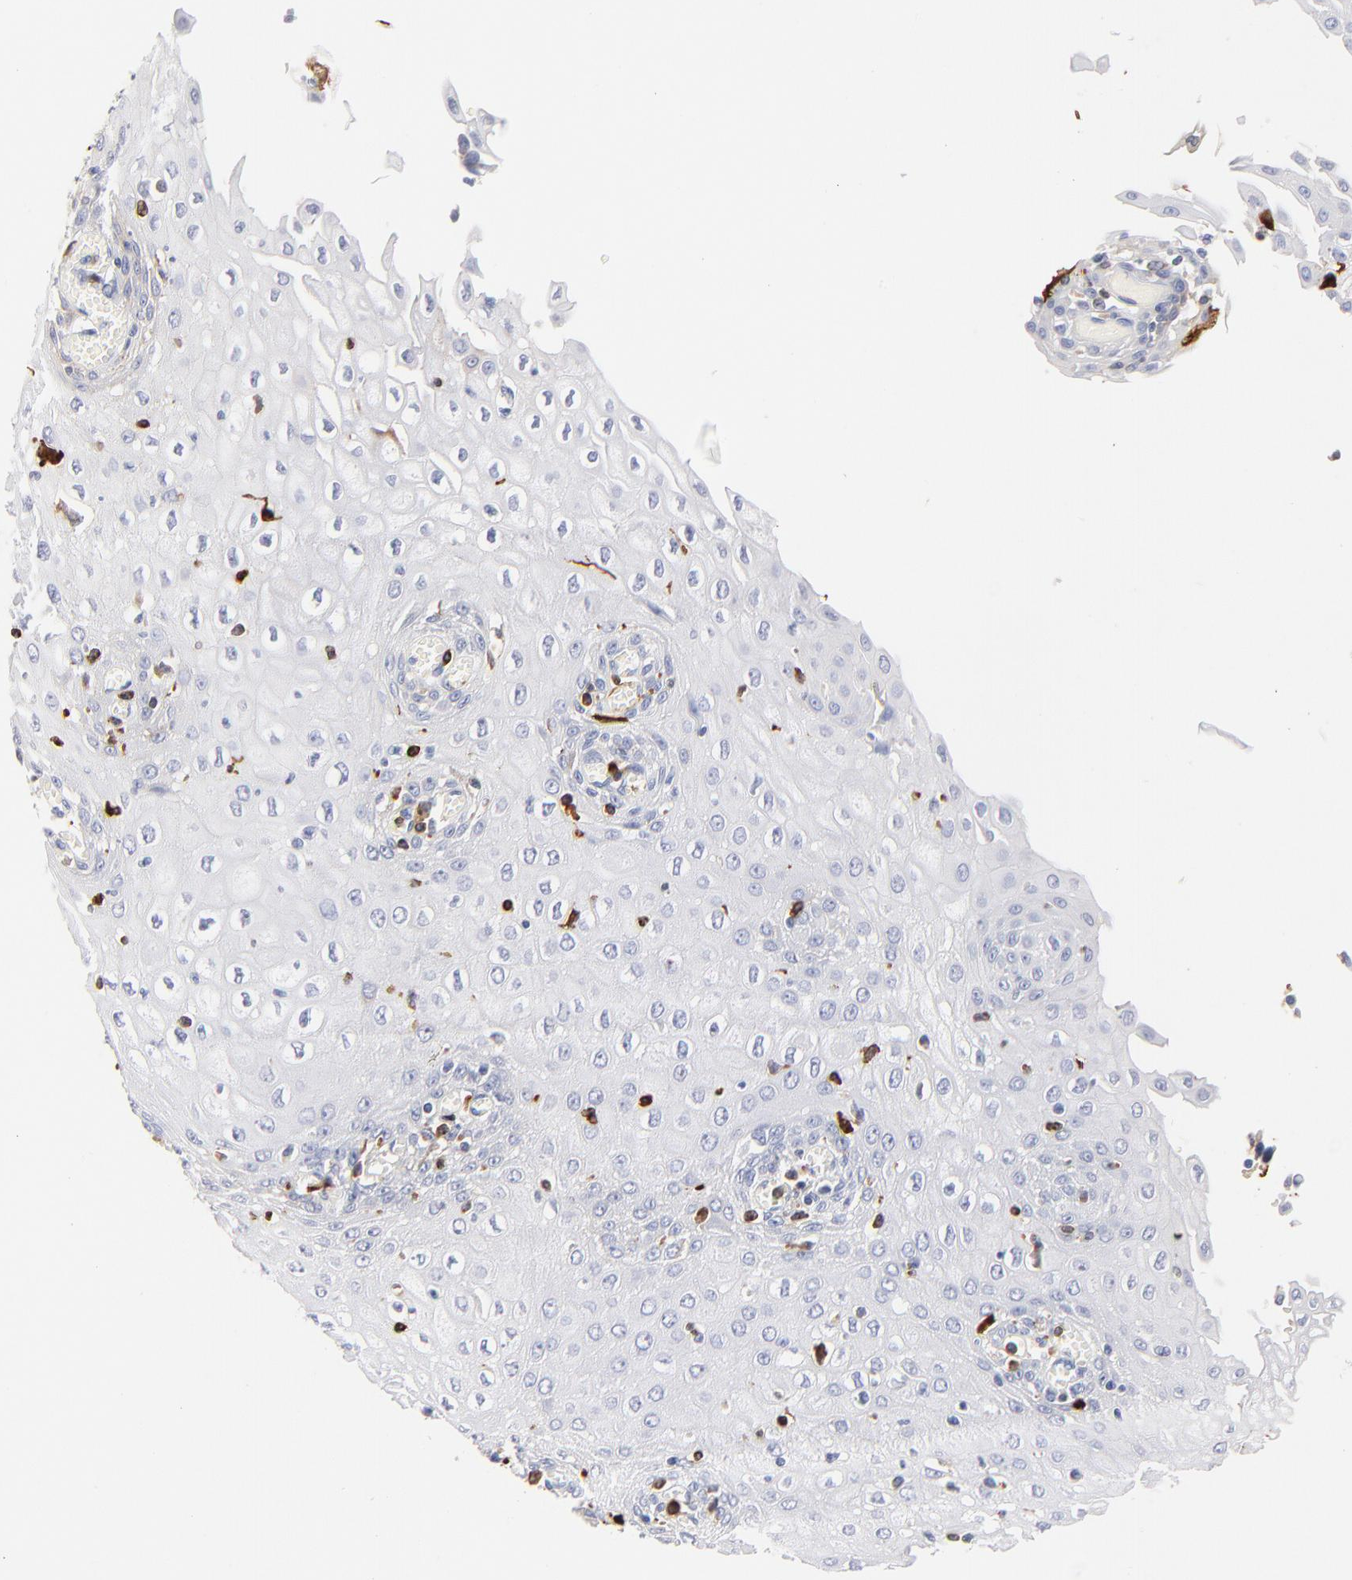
{"staining": {"intensity": "moderate", "quantity": "<25%", "location": "cytoplasmic/membranous"}, "tissue": "esophagus", "cell_type": "Squamous epithelial cells", "image_type": "normal", "snomed": [{"axis": "morphology", "description": "Normal tissue, NOS"}, {"axis": "morphology", "description": "Squamous cell carcinoma, NOS"}, {"axis": "topography", "description": "Esophagus"}], "caption": "High-power microscopy captured an IHC histopathology image of normal esophagus, revealing moderate cytoplasmic/membranous expression in approximately <25% of squamous epithelial cells.", "gene": "APOH", "patient": {"sex": "male", "age": 65}}